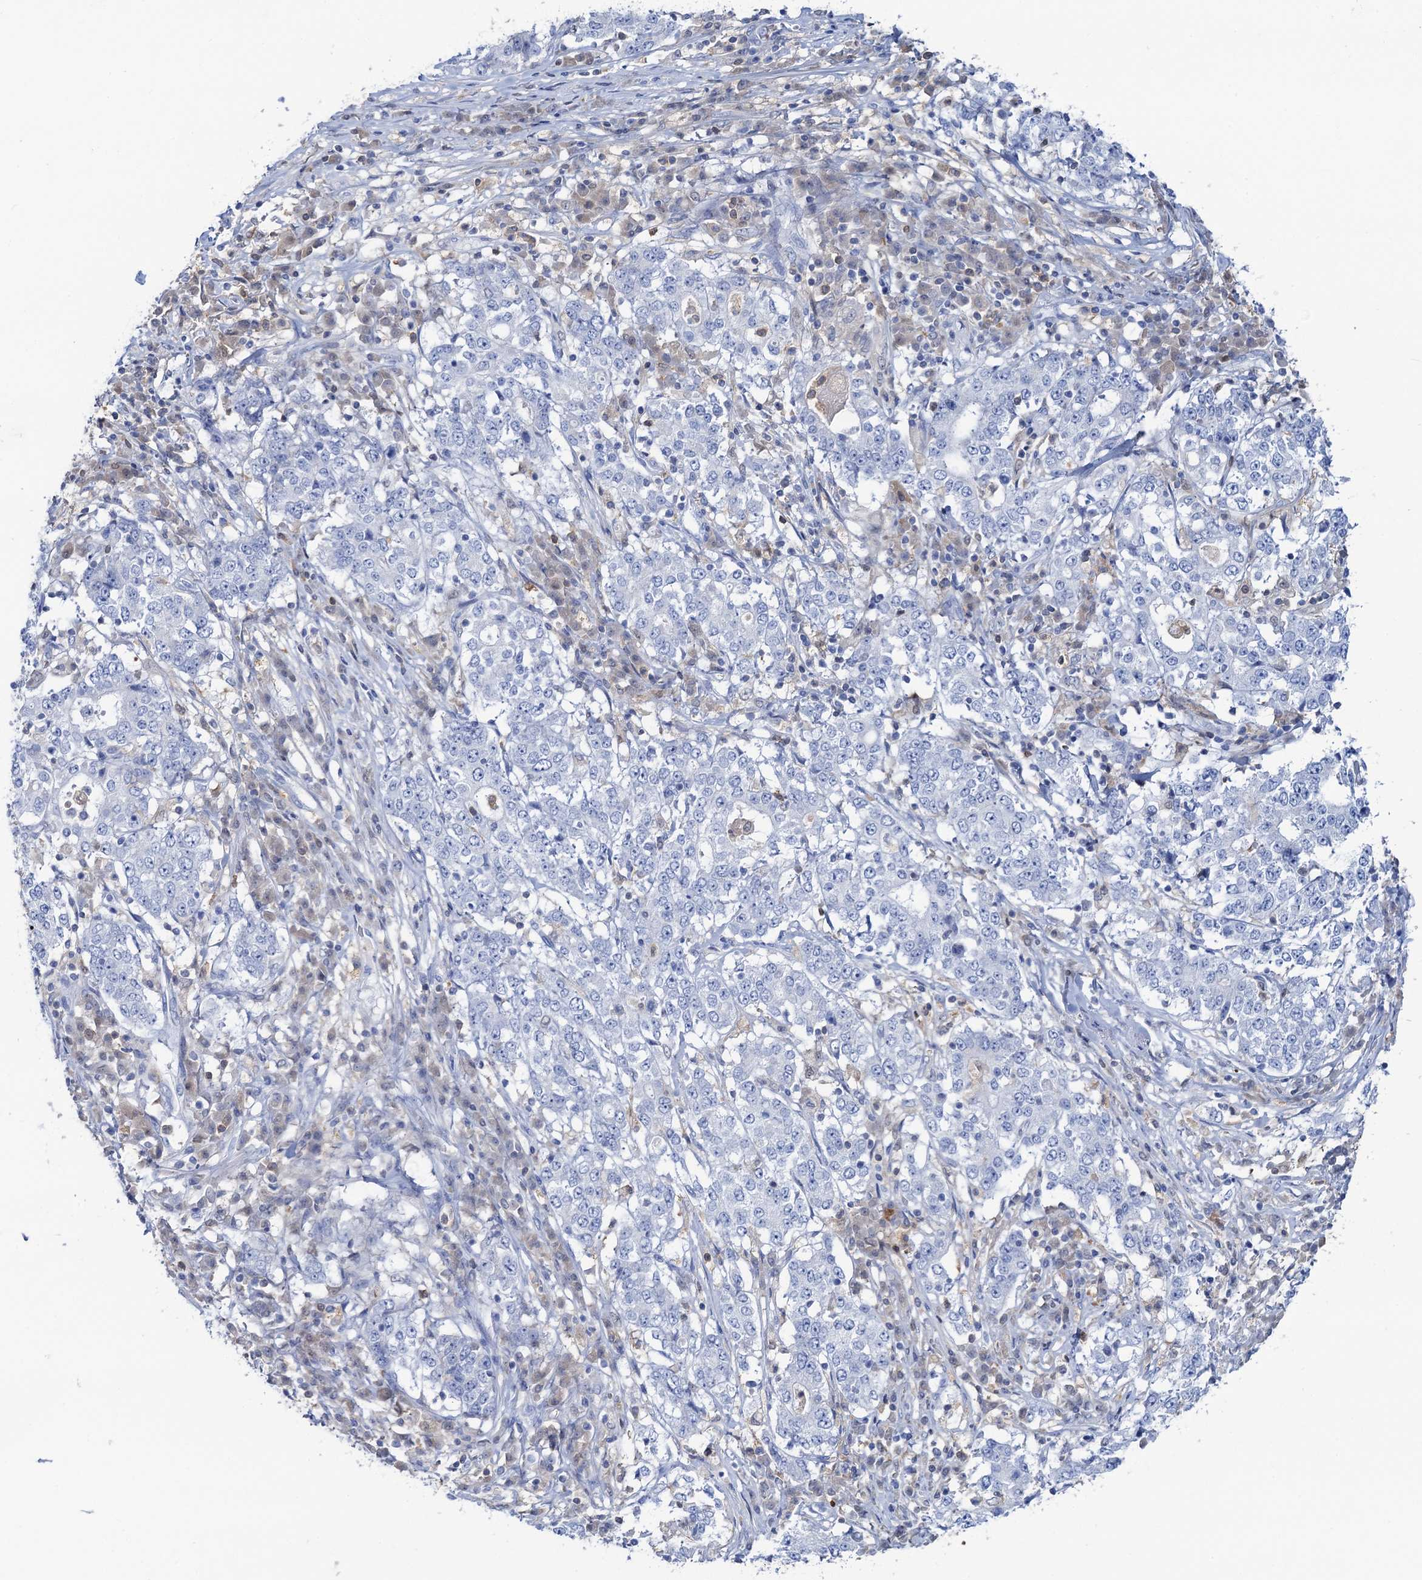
{"staining": {"intensity": "negative", "quantity": "none", "location": "none"}, "tissue": "stomach cancer", "cell_type": "Tumor cells", "image_type": "cancer", "snomed": [{"axis": "morphology", "description": "Adenocarcinoma, NOS"}, {"axis": "topography", "description": "Stomach"}], "caption": "High power microscopy micrograph of an IHC micrograph of stomach adenocarcinoma, revealing no significant positivity in tumor cells.", "gene": "FAH", "patient": {"sex": "male", "age": 59}}